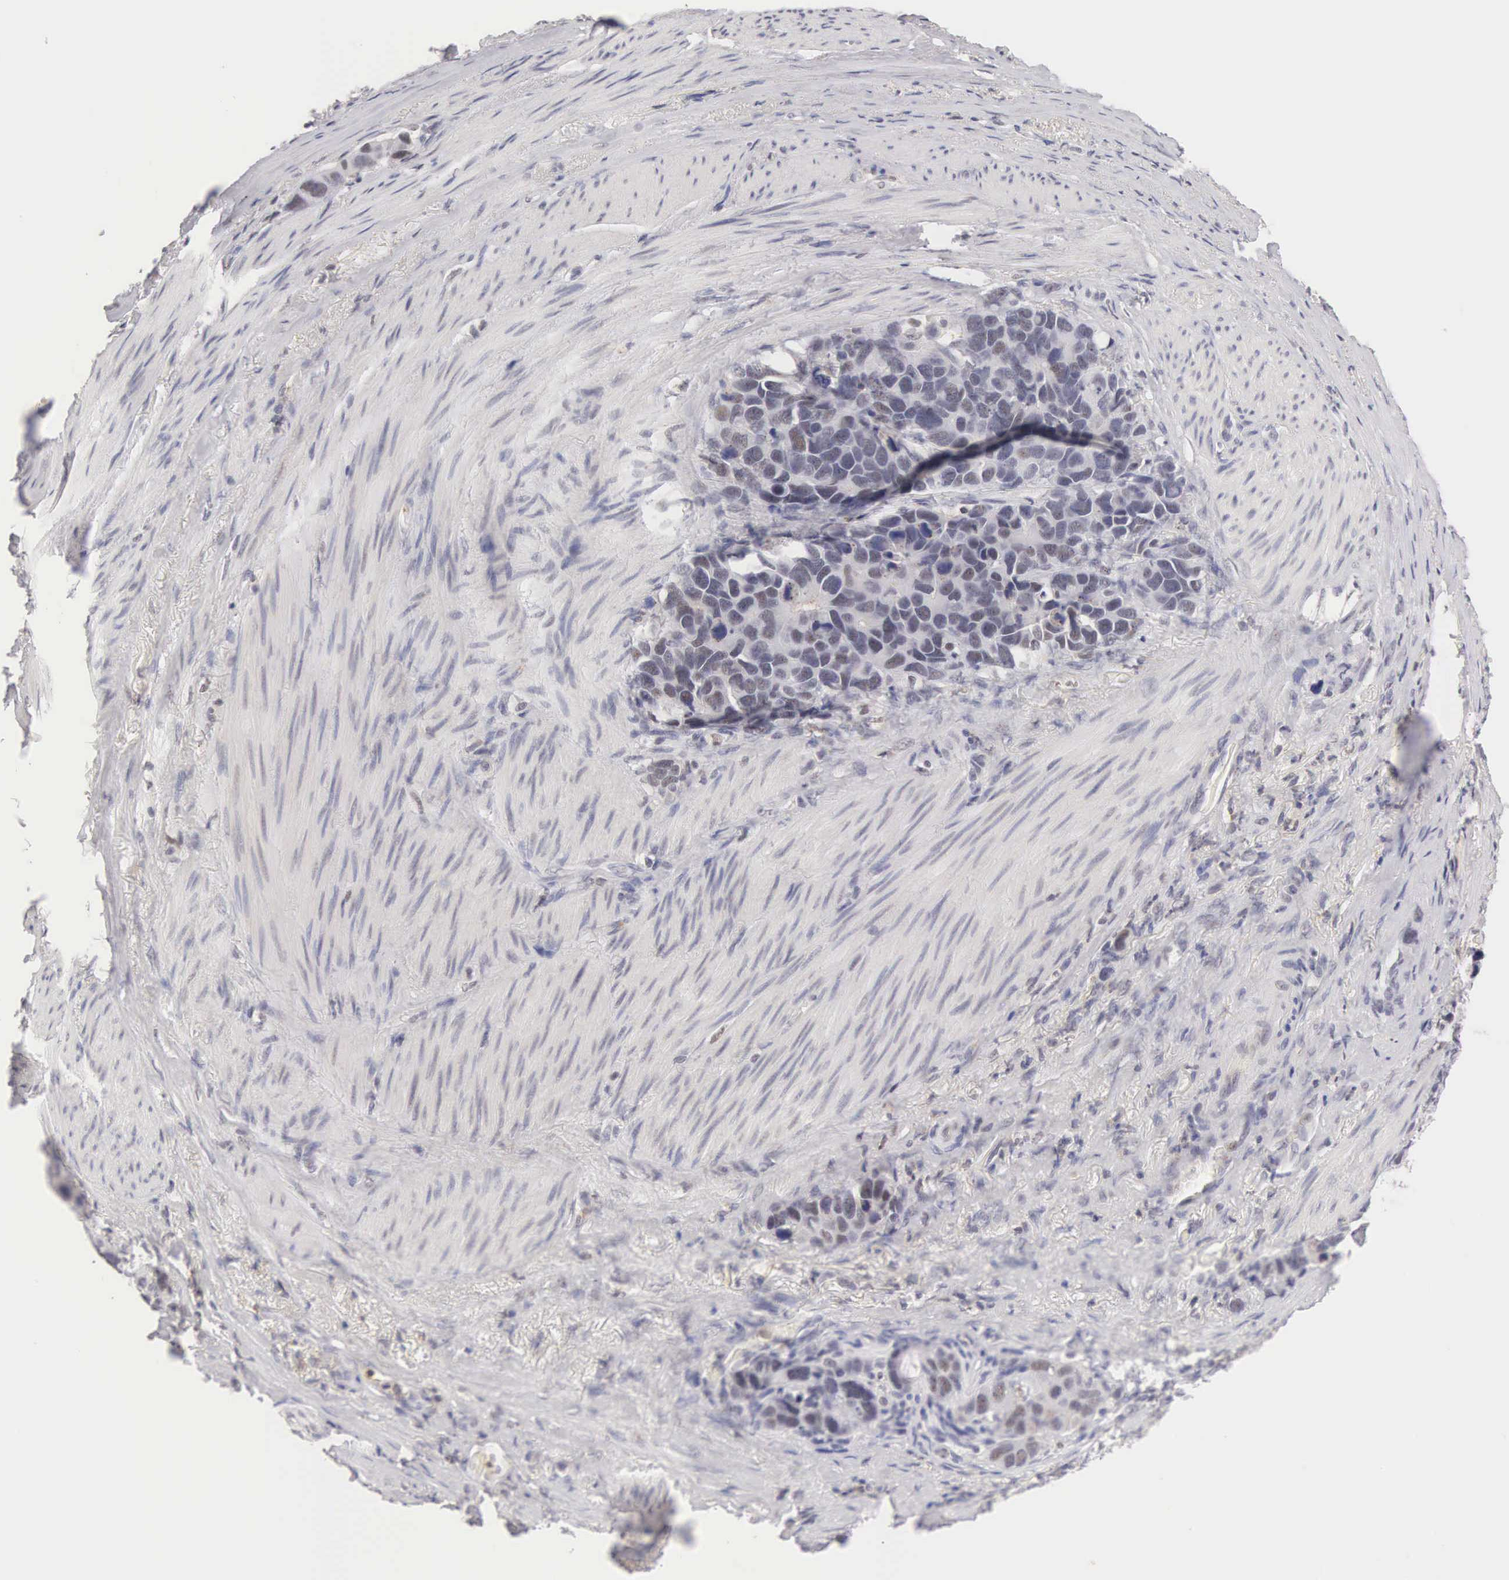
{"staining": {"intensity": "negative", "quantity": "none", "location": "none"}, "tissue": "stomach cancer", "cell_type": "Tumor cells", "image_type": "cancer", "snomed": [{"axis": "morphology", "description": "Adenocarcinoma, NOS"}, {"axis": "topography", "description": "Stomach, upper"}], "caption": "Immunohistochemistry micrograph of human adenocarcinoma (stomach) stained for a protein (brown), which reveals no expression in tumor cells.", "gene": "FAM47A", "patient": {"sex": "male", "age": 71}}